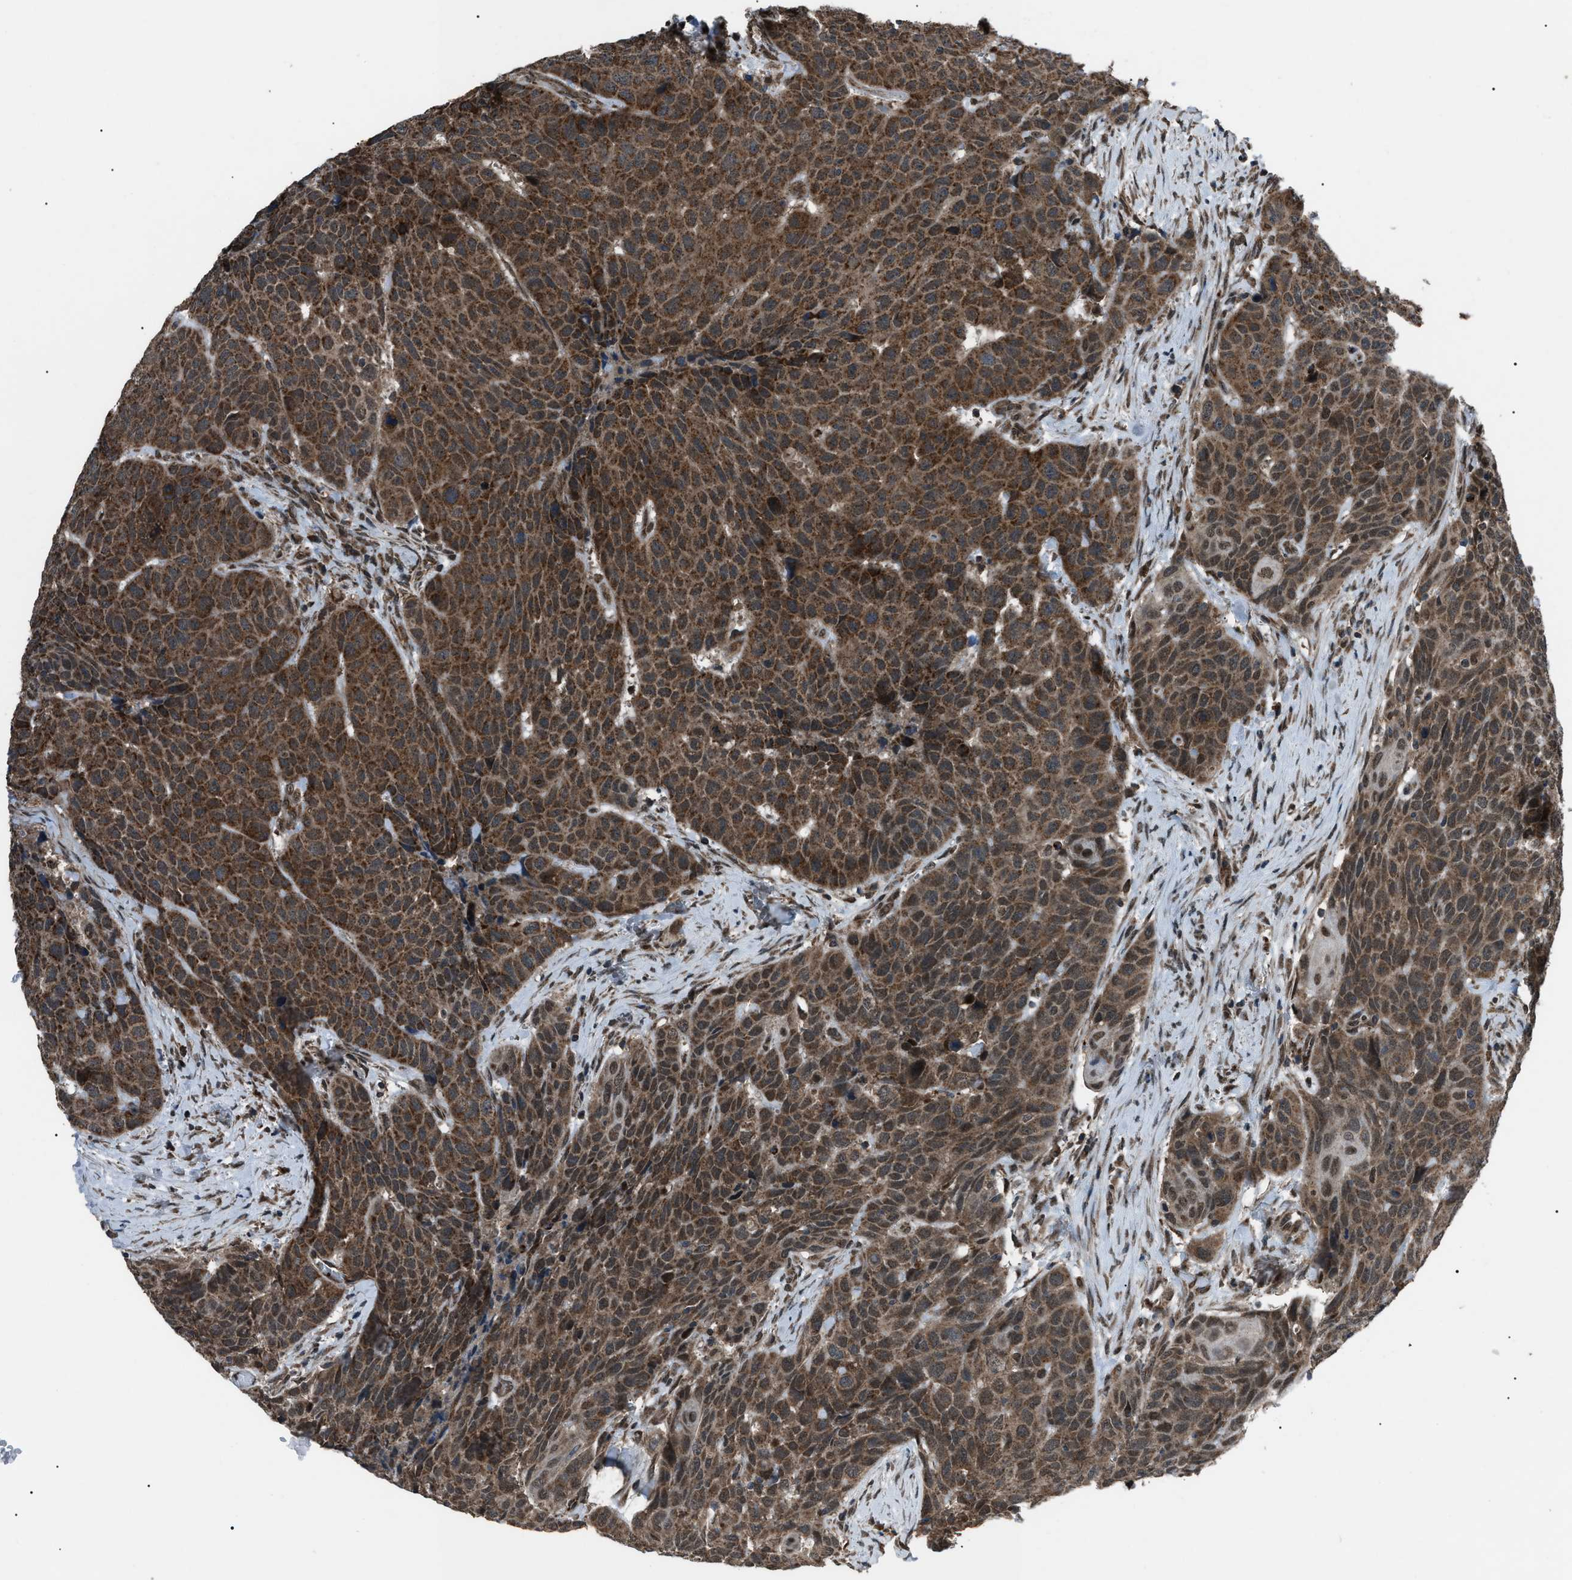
{"staining": {"intensity": "strong", "quantity": ">75%", "location": "cytoplasmic/membranous"}, "tissue": "head and neck cancer", "cell_type": "Tumor cells", "image_type": "cancer", "snomed": [{"axis": "morphology", "description": "Squamous cell carcinoma, NOS"}, {"axis": "topography", "description": "Head-Neck"}], "caption": "Squamous cell carcinoma (head and neck) stained with a protein marker exhibits strong staining in tumor cells.", "gene": "ZFAND2A", "patient": {"sex": "male", "age": 66}}